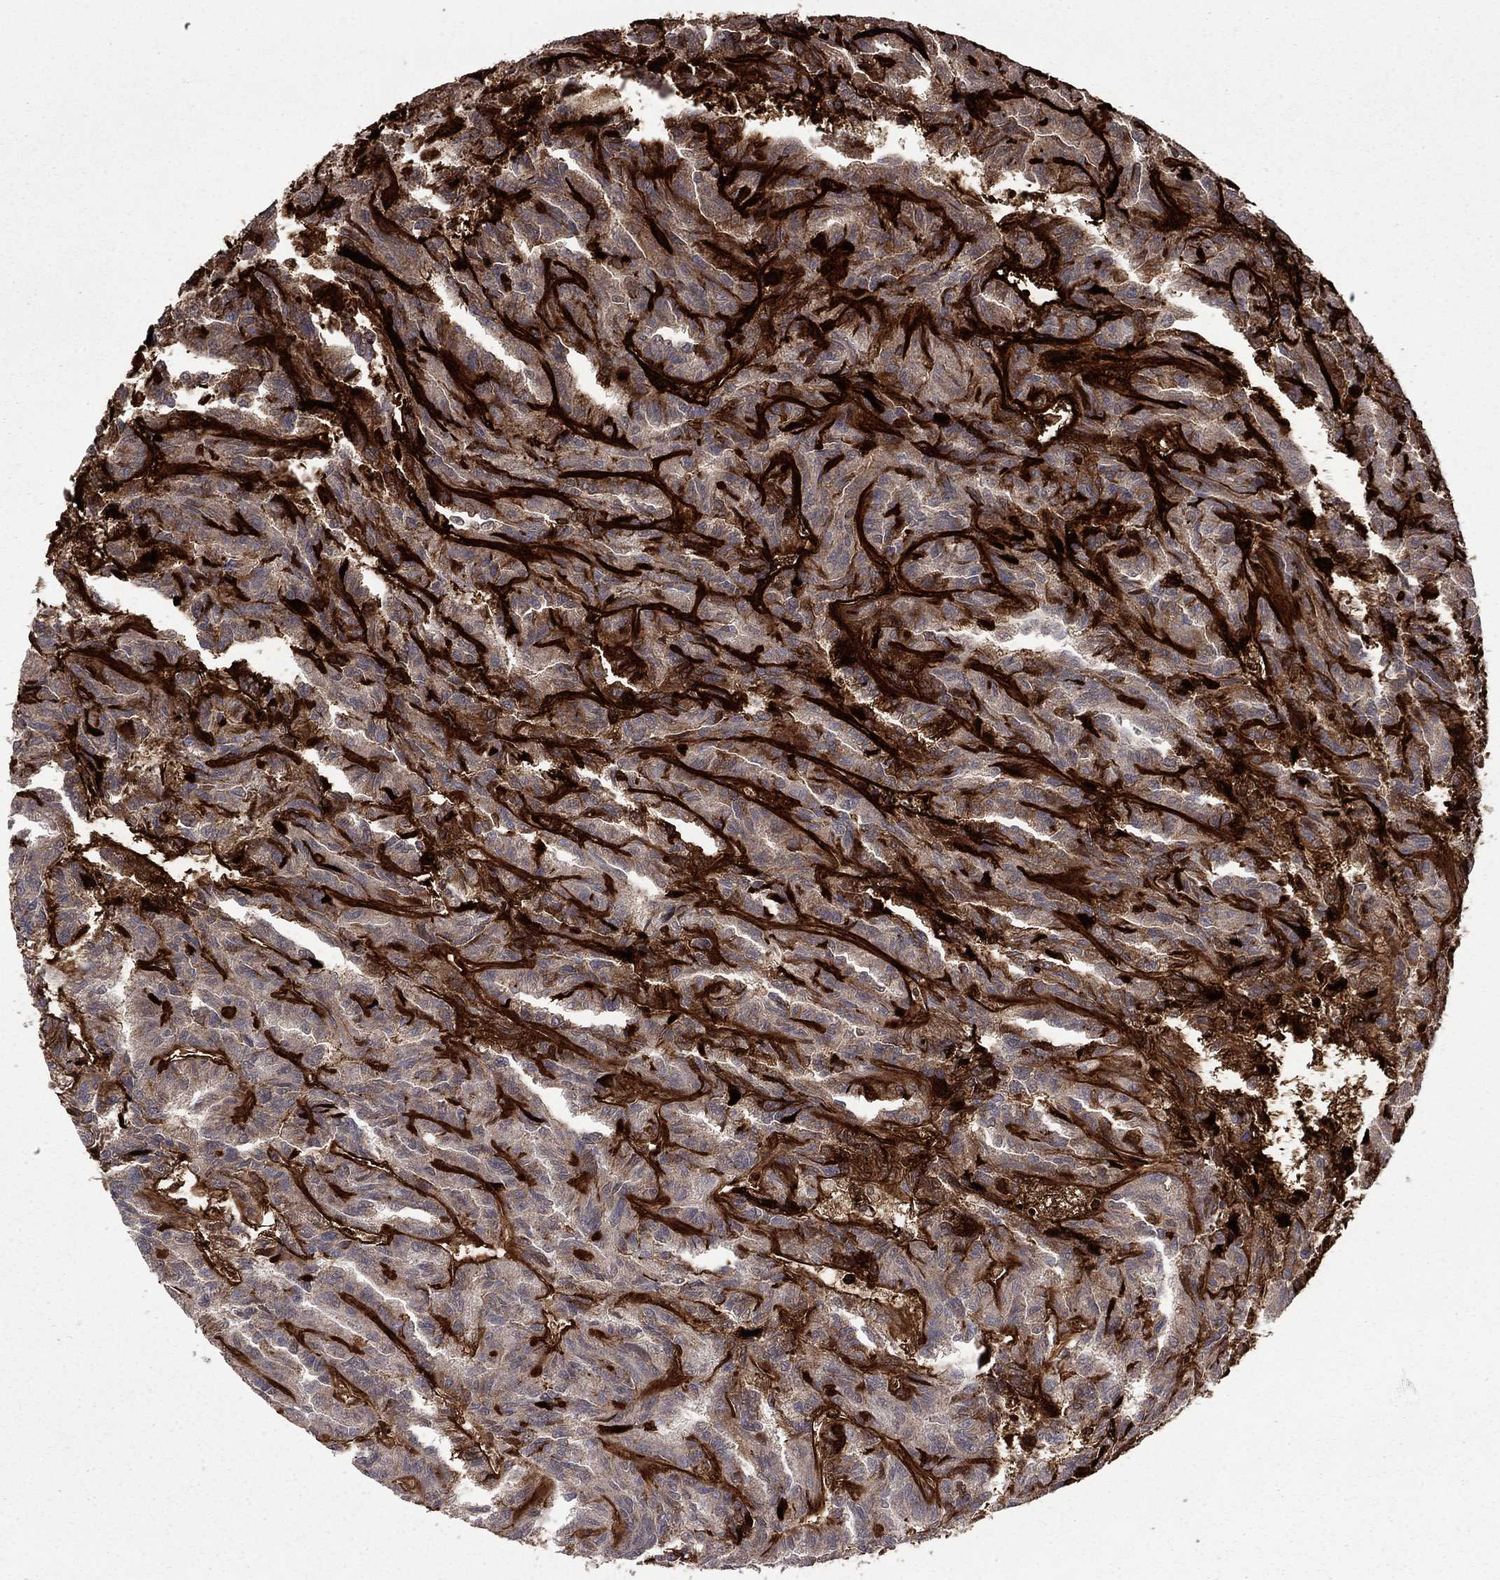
{"staining": {"intensity": "moderate", "quantity": "25%-75%", "location": "cytoplasmic/membranous"}, "tissue": "renal cancer", "cell_type": "Tumor cells", "image_type": "cancer", "snomed": [{"axis": "morphology", "description": "Adenocarcinoma, NOS"}, {"axis": "topography", "description": "Kidney"}], "caption": "Protein staining of renal adenocarcinoma tissue displays moderate cytoplasmic/membranous staining in approximately 25%-75% of tumor cells.", "gene": "COL18A1", "patient": {"sex": "male", "age": 79}}